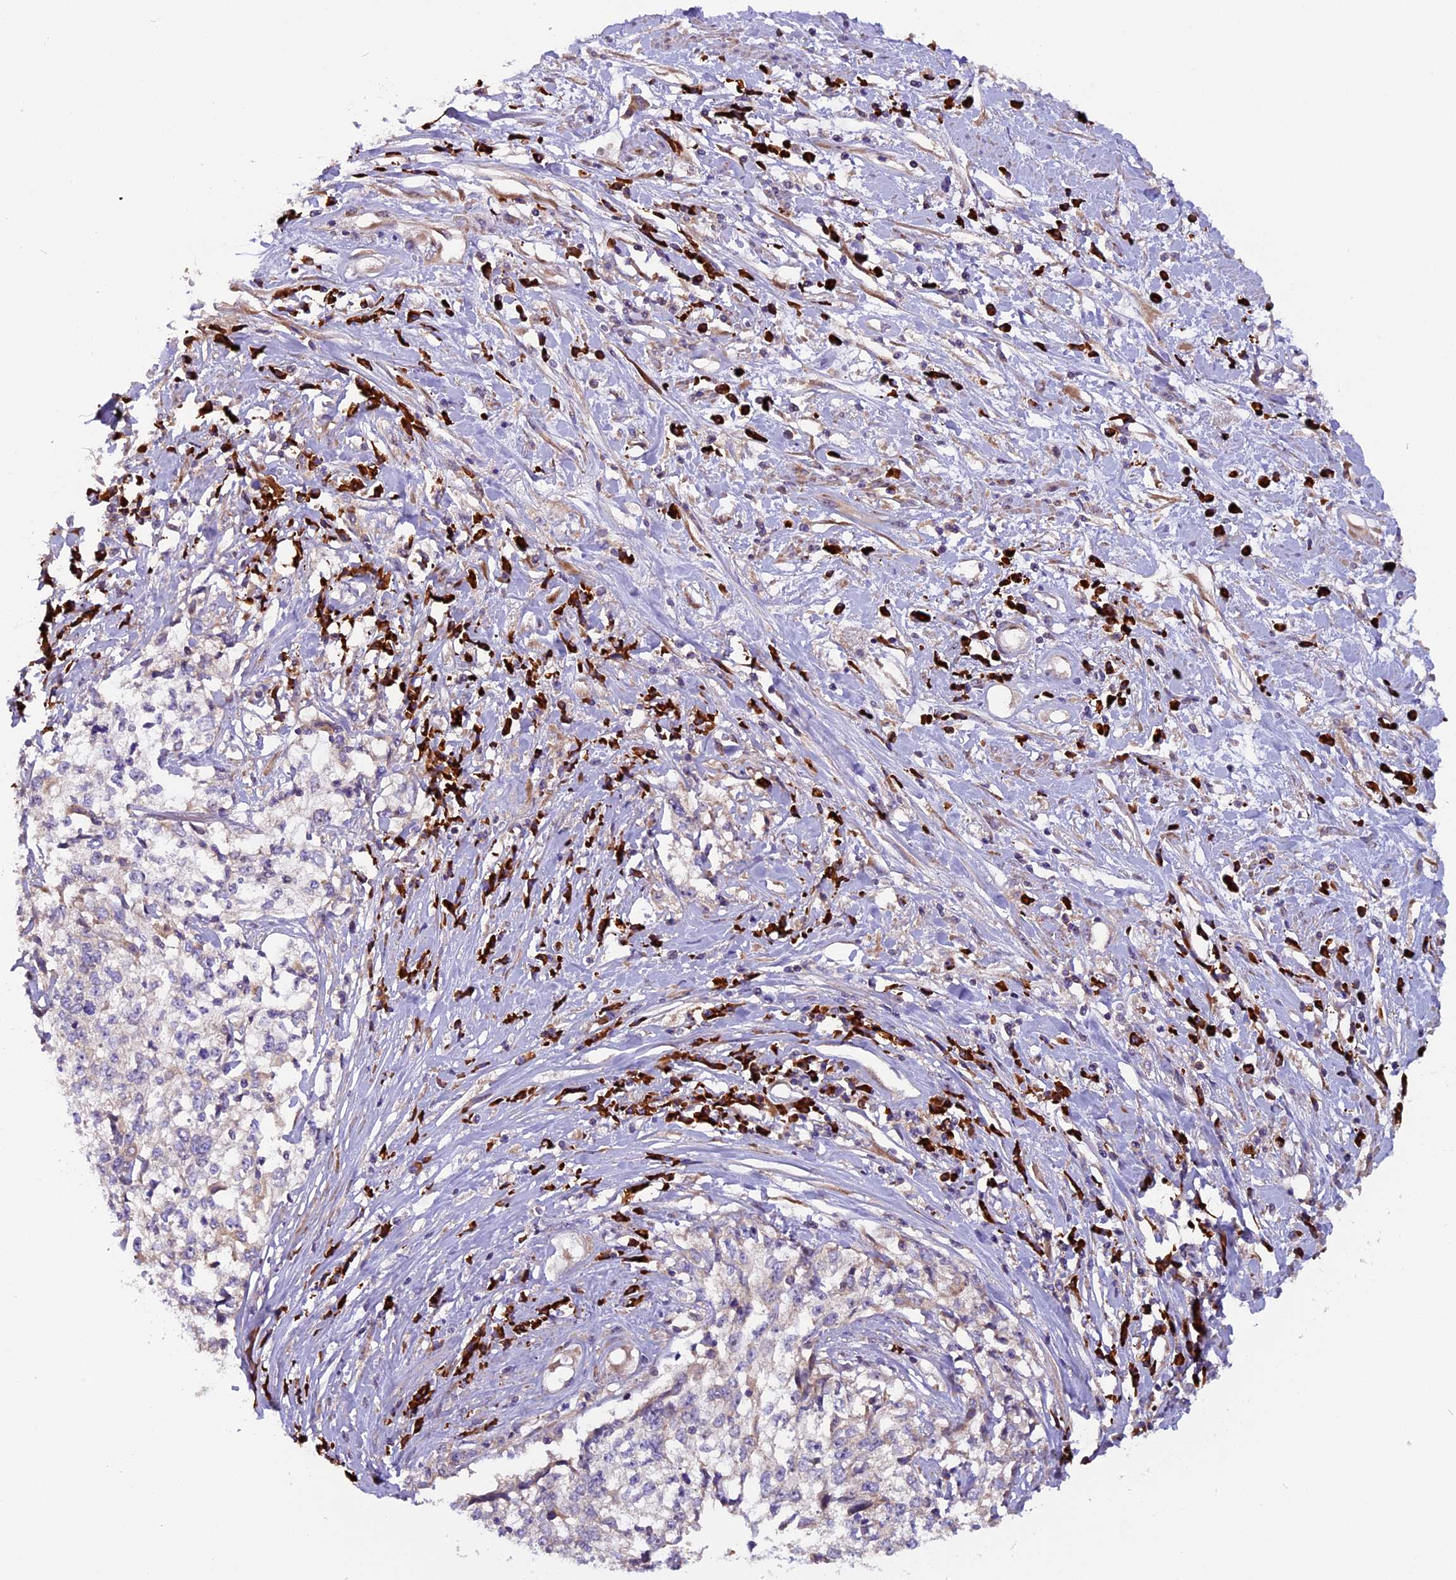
{"staining": {"intensity": "weak", "quantity": "<25%", "location": "cytoplasmic/membranous"}, "tissue": "cervical cancer", "cell_type": "Tumor cells", "image_type": "cancer", "snomed": [{"axis": "morphology", "description": "Squamous cell carcinoma, NOS"}, {"axis": "topography", "description": "Cervix"}], "caption": "Photomicrograph shows no protein expression in tumor cells of cervical cancer tissue.", "gene": "FRY", "patient": {"sex": "female", "age": 57}}